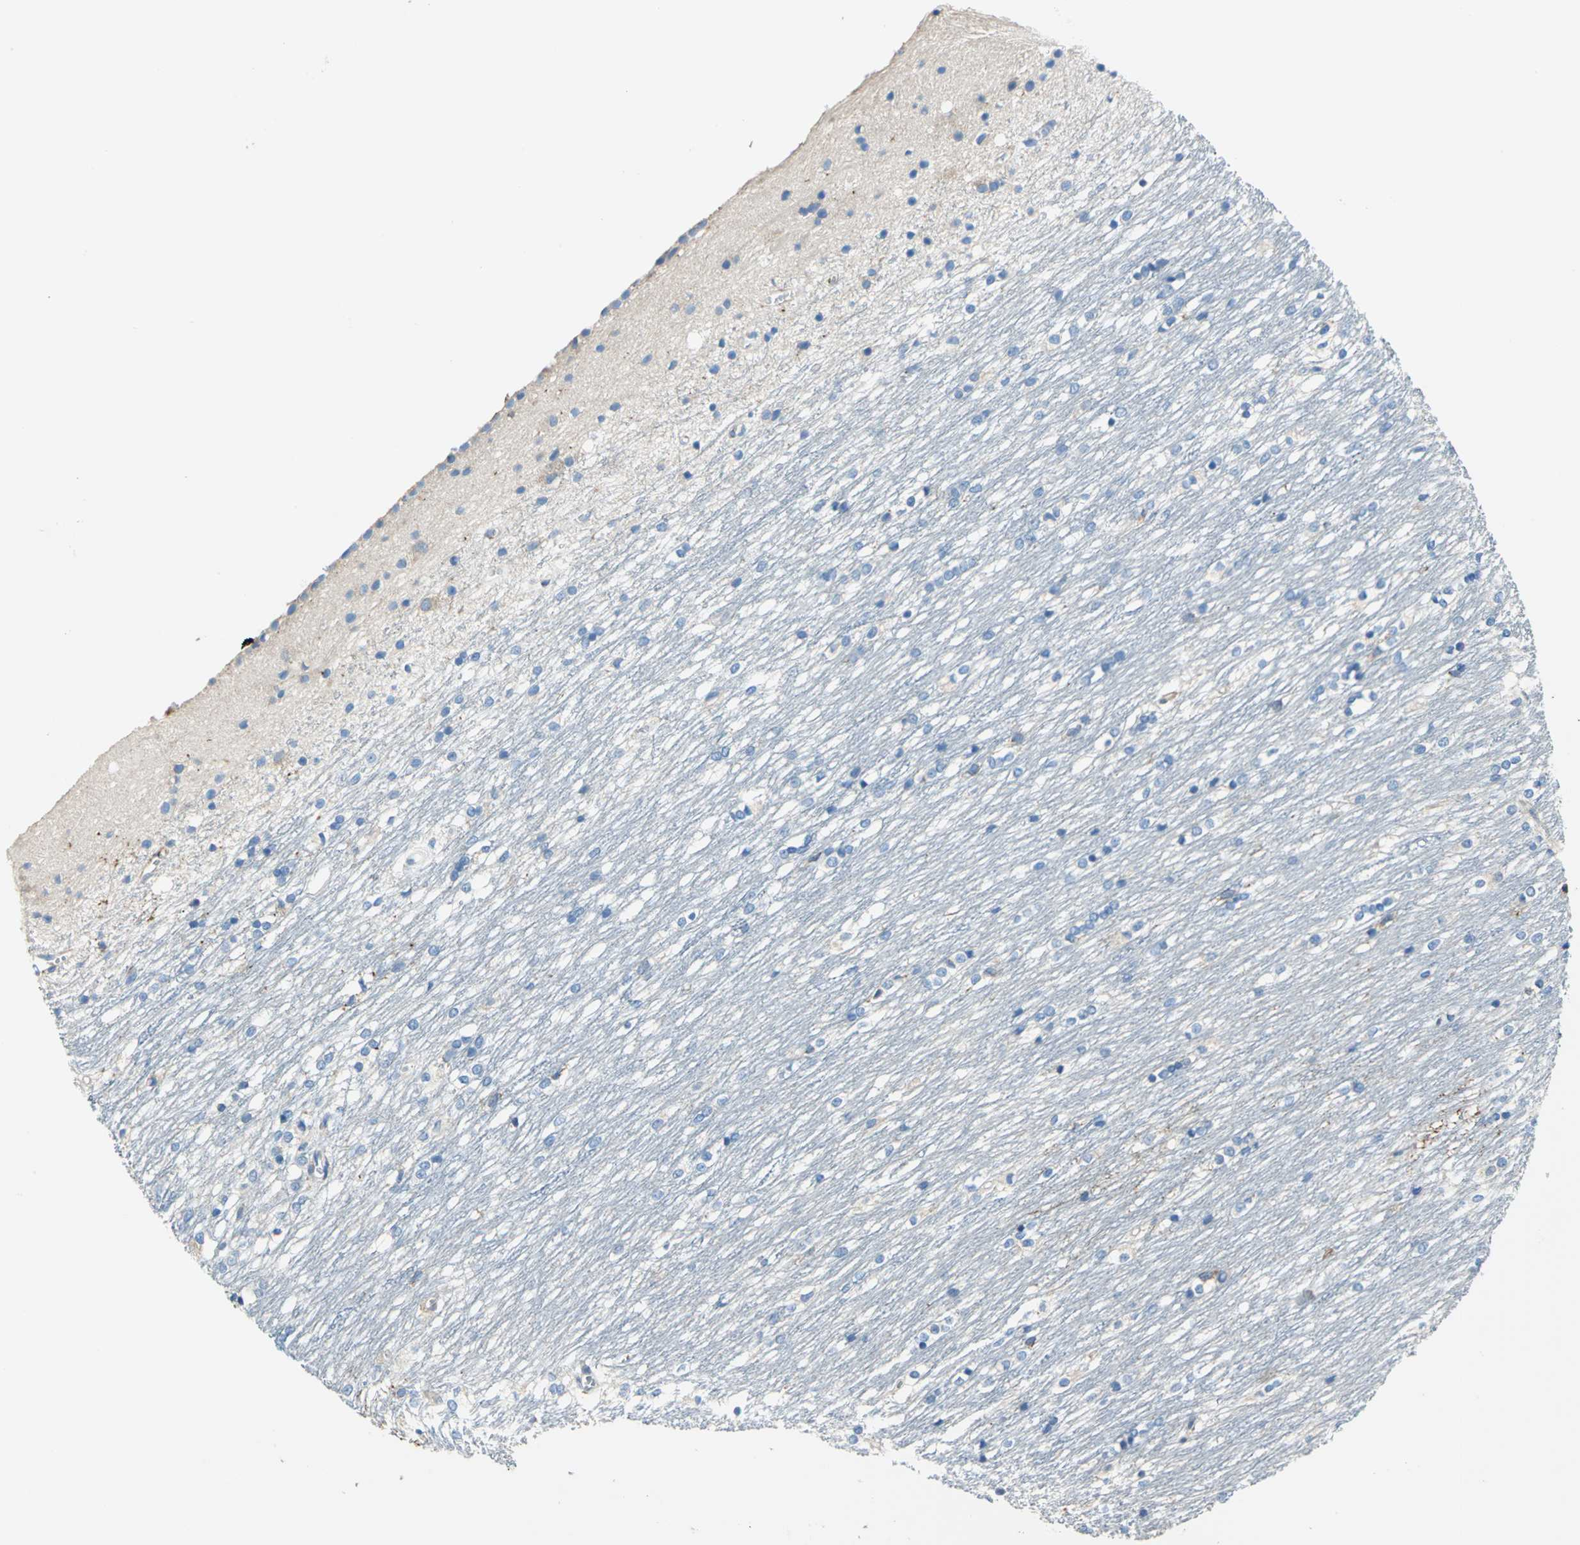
{"staining": {"intensity": "negative", "quantity": "none", "location": "none"}, "tissue": "caudate", "cell_type": "Glial cells", "image_type": "normal", "snomed": [{"axis": "morphology", "description": "Normal tissue, NOS"}, {"axis": "topography", "description": "Lateral ventricle wall"}], "caption": "An immunohistochemistry (IHC) histopathology image of normal caudate is shown. There is no staining in glial cells of caudate.", "gene": "SEPTIN11", "patient": {"sex": "female", "age": 19}}